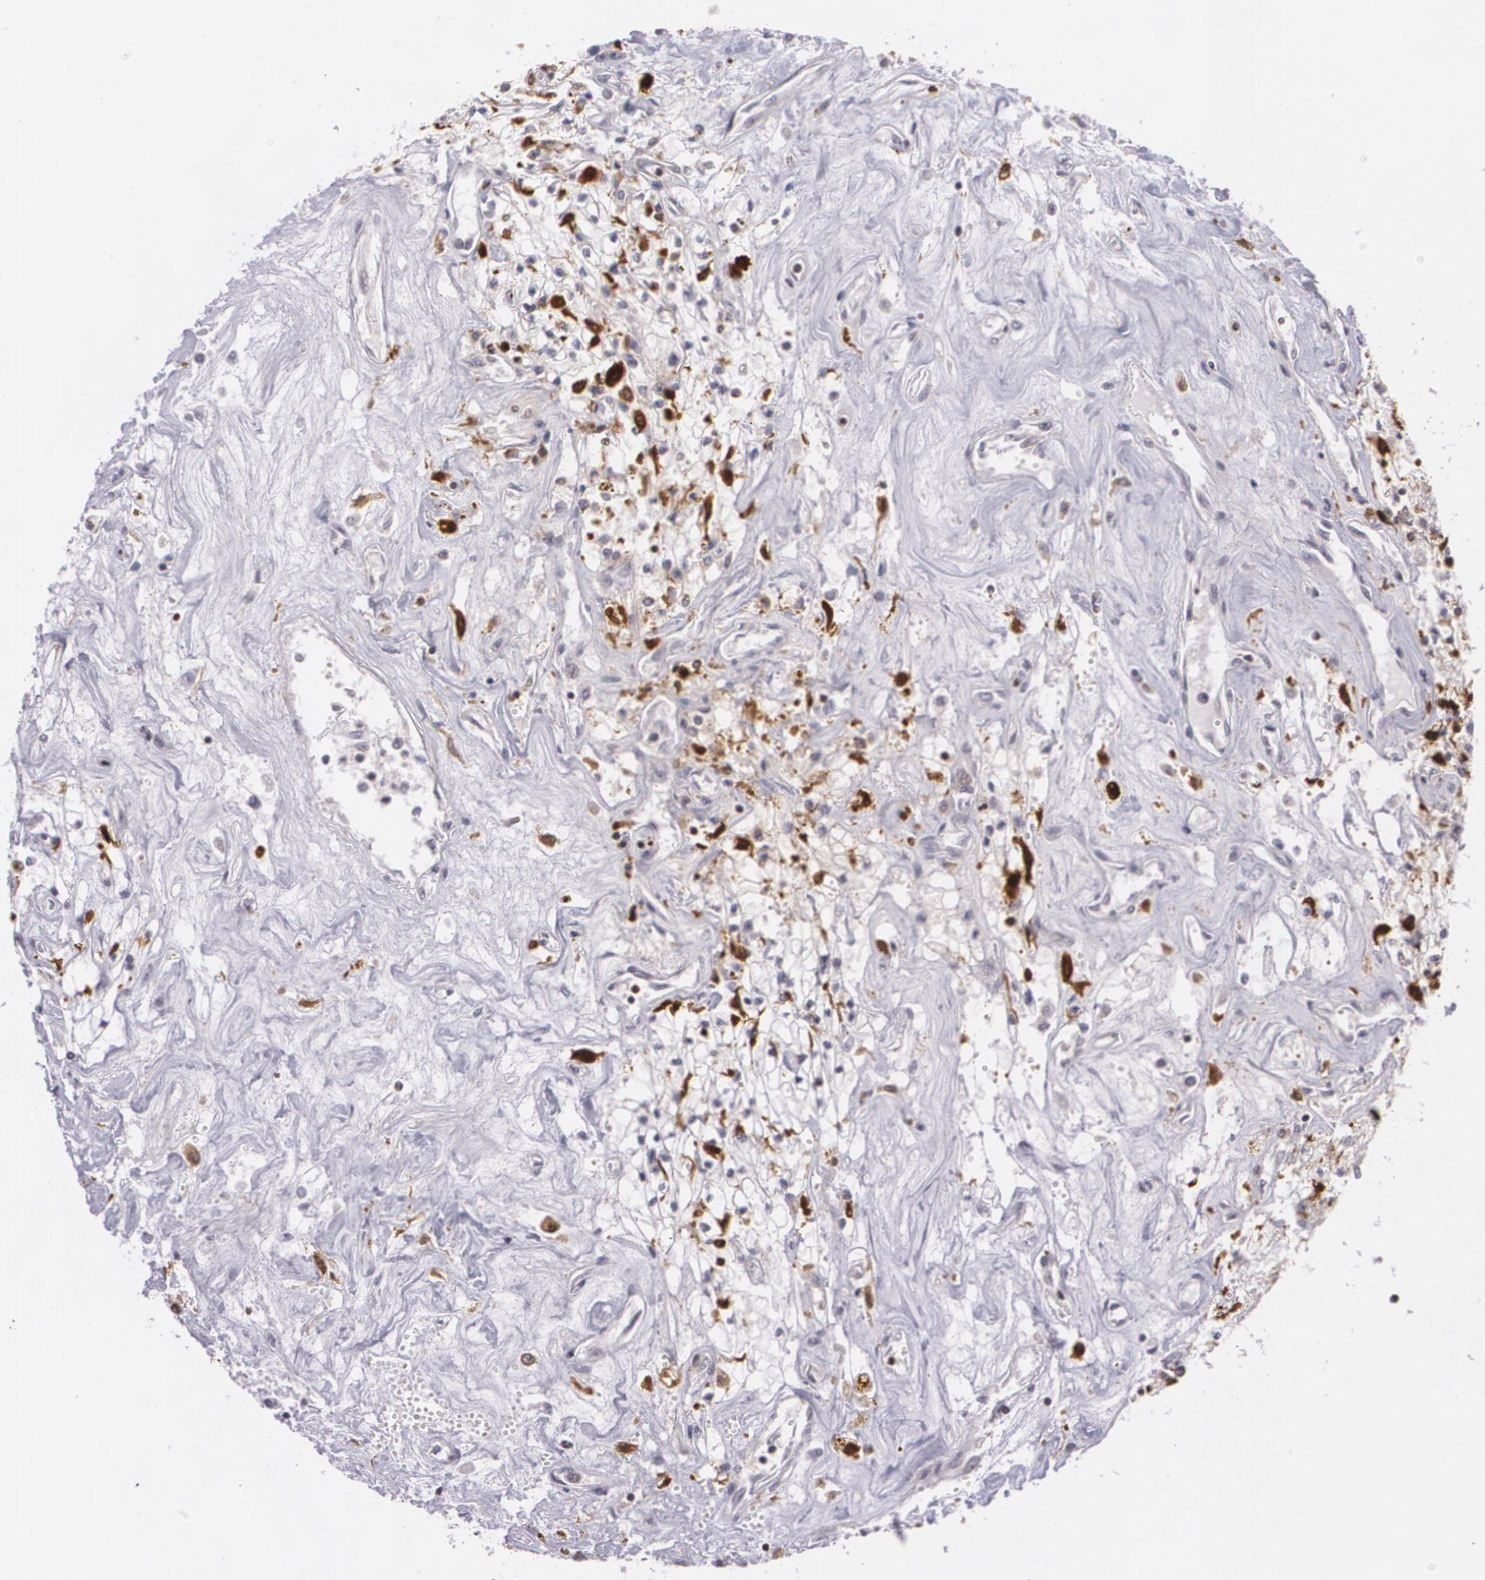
{"staining": {"intensity": "strong", "quantity": "25%-75%", "location": "cytoplasmic/membranous"}, "tissue": "renal cancer", "cell_type": "Tumor cells", "image_type": "cancer", "snomed": [{"axis": "morphology", "description": "Adenocarcinoma, NOS"}, {"axis": "topography", "description": "Kidney"}], "caption": "Protein staining of renal cancer (adenocarcinoma) tissue displays strong cytoplasmic/membranous expression in about 25%-75% of tumor cells.", "gene": "BIN1", "patient": {"sex": "male", "age": 78}}